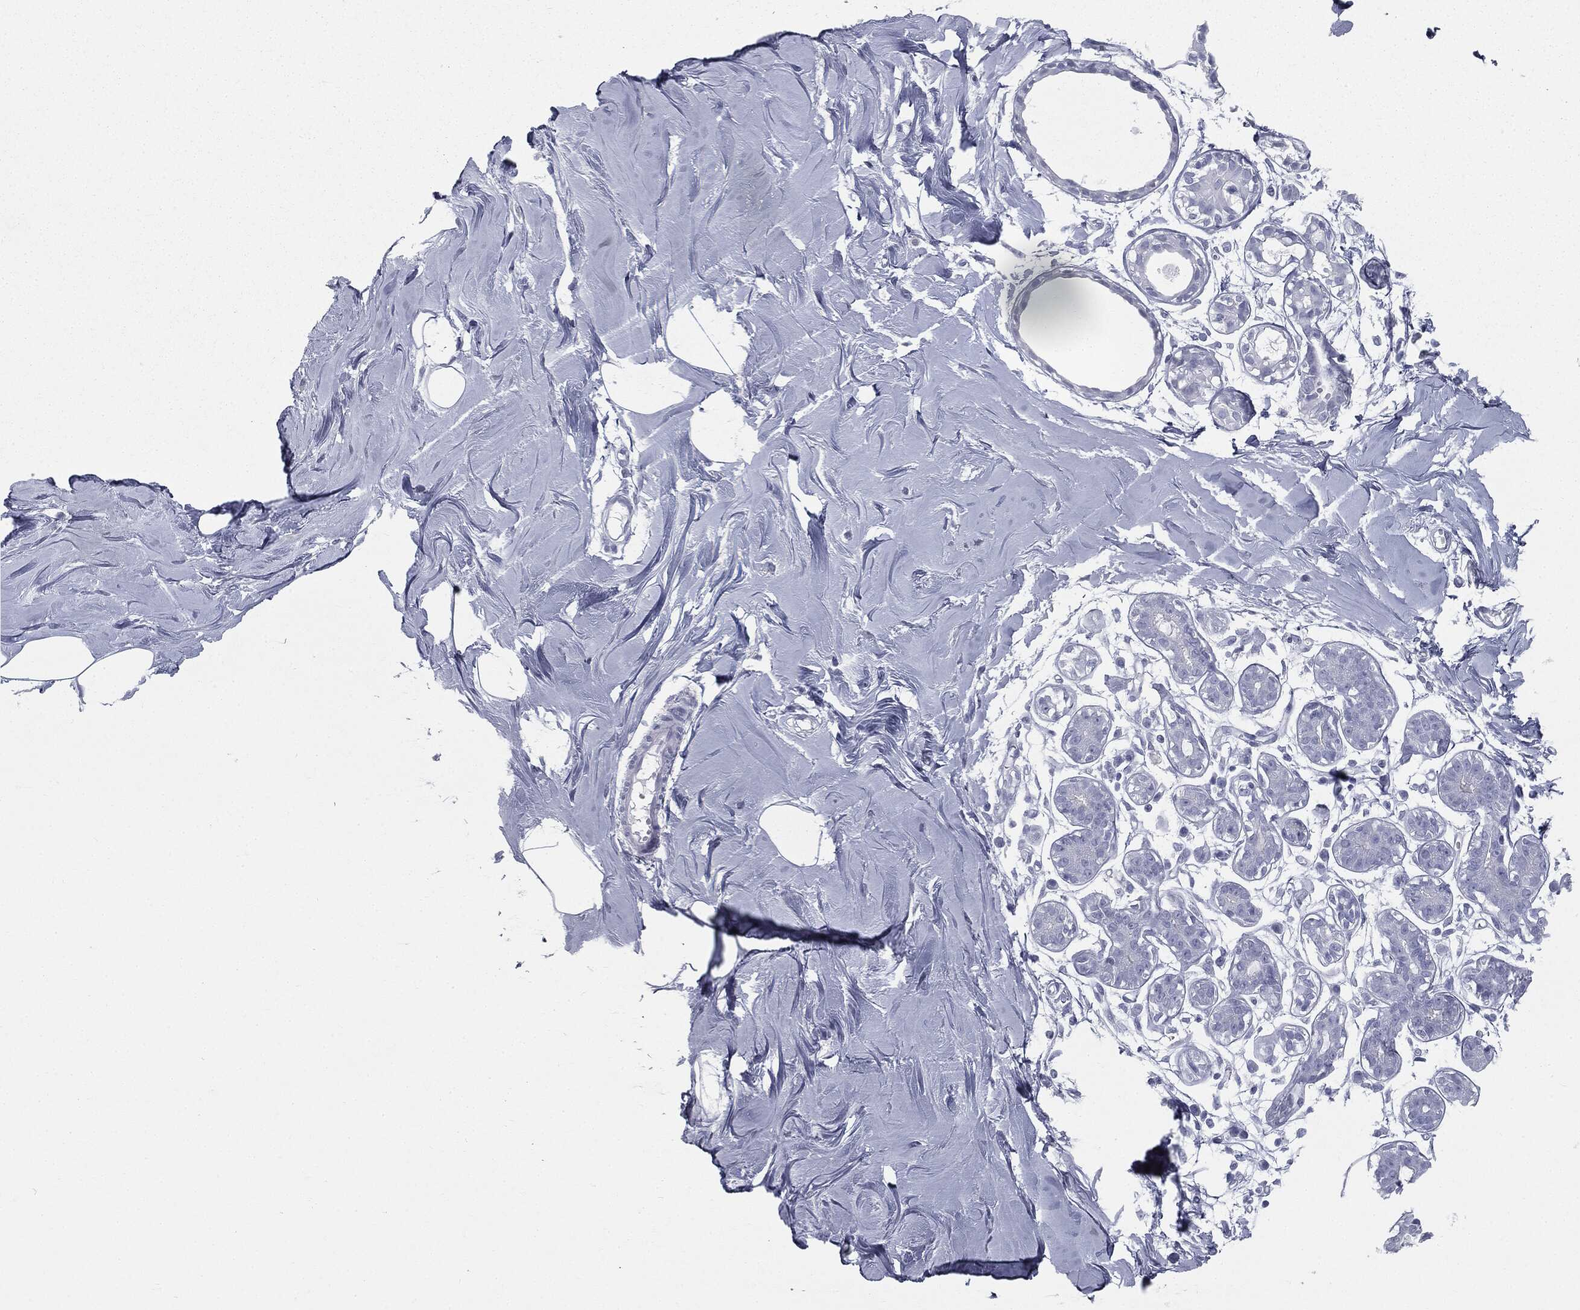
{"staining": {"intensity": "negative", "quantity": "none", "location": "none"}, "tissue": "adipose tissue", "cell_type": "Adipocytes", "image_type": "normal", "snomed": [{"axis": "morphology", "description": "Normal tissue, NOS"}, {"axis": "topography", "description": "Breast"}], "caption": "Immunohistochemical staining of unremarkable human adipose tissue shows no significant positivity in adipocytes. (Stains: DAB immunohistochemistry with hematoxylin counter stain, Microscopy: brightfield microscopy at high magnification).", "gene": "TPO", "patient": {"sex": "female", "age": 49}}